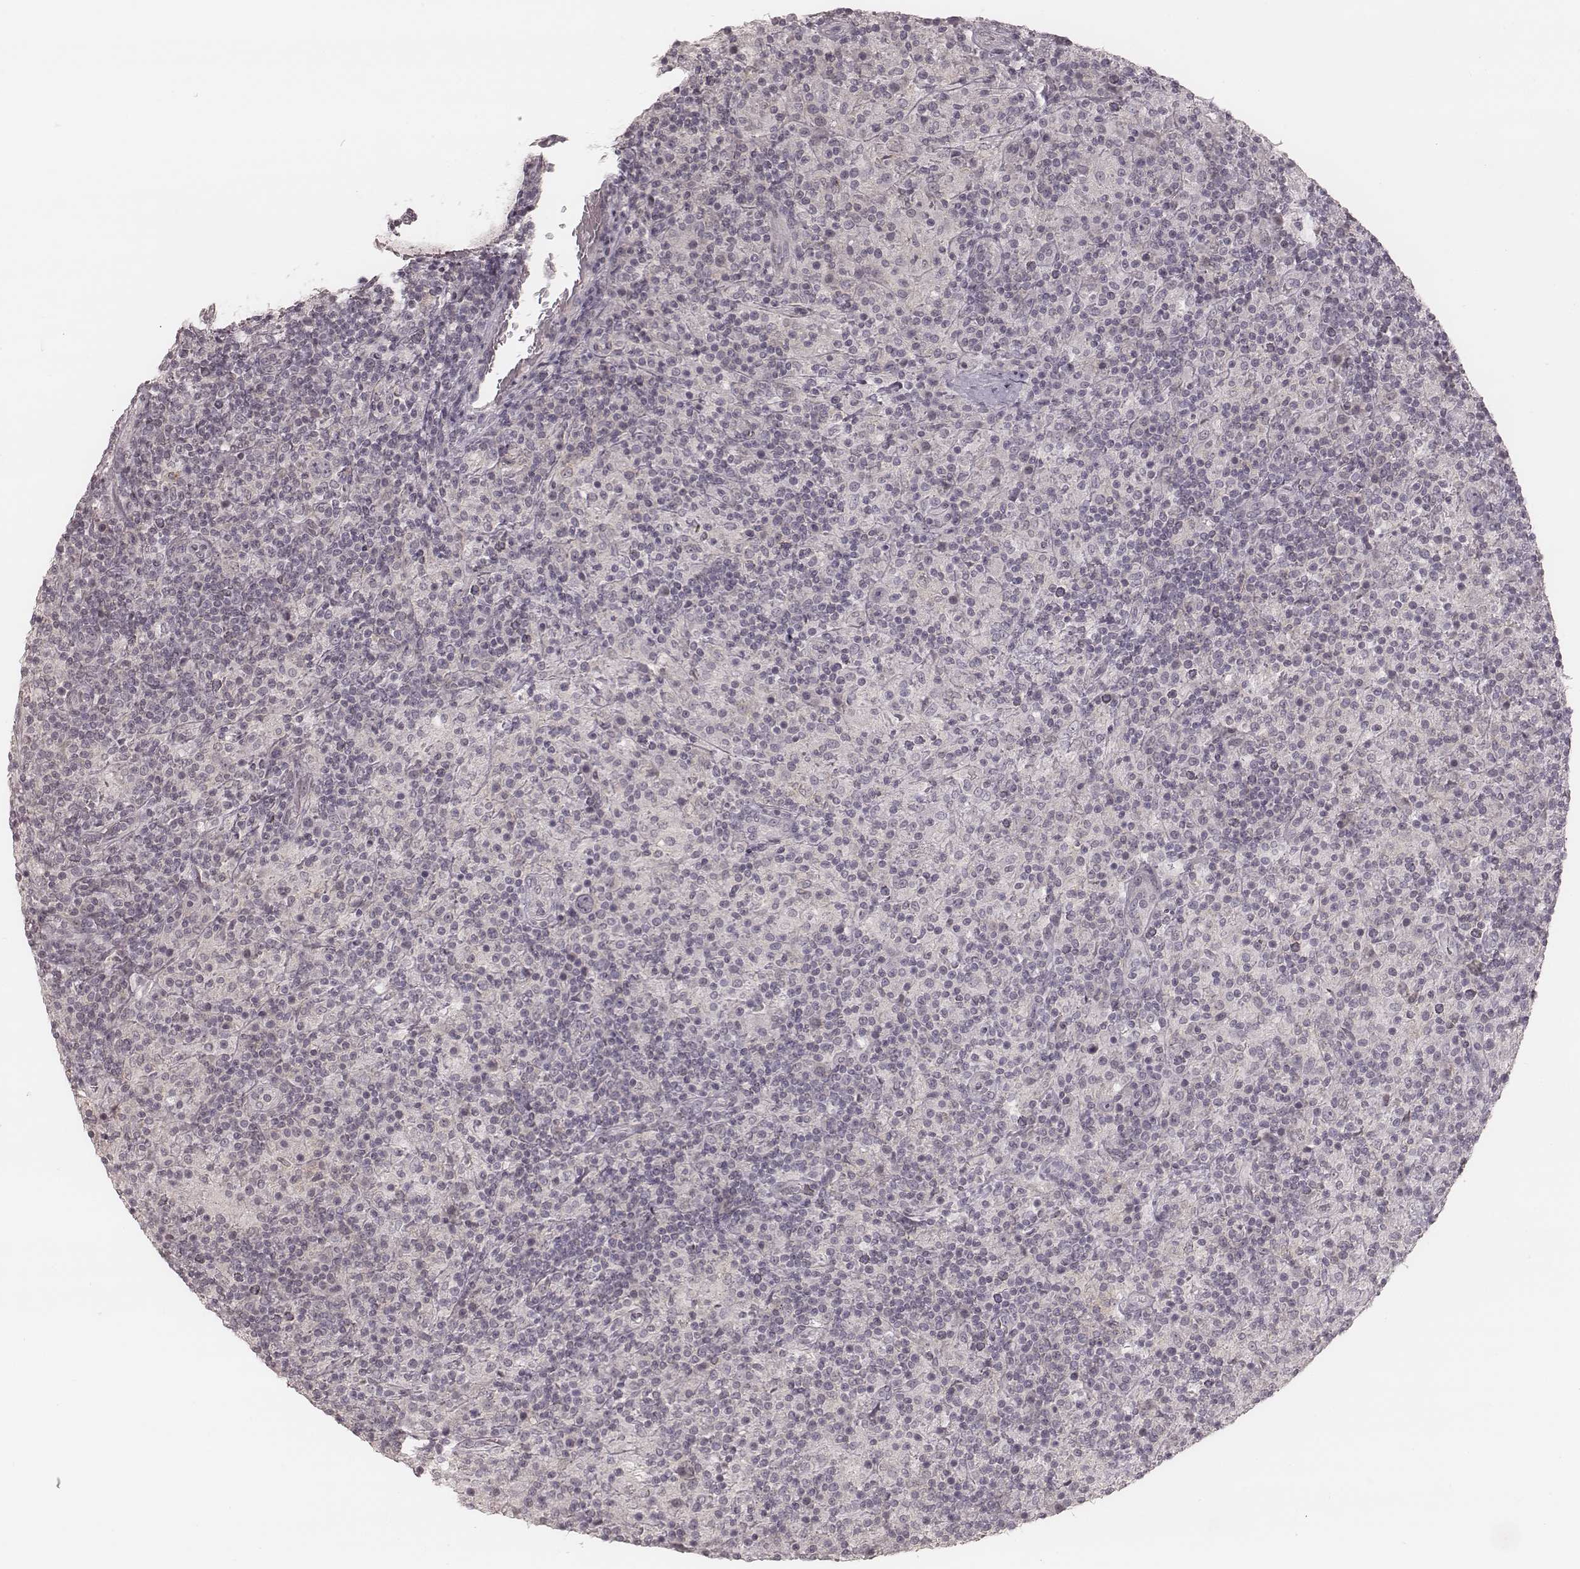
{"staining": {"intensity": "negative", "quantity": "none", "location": "none"}, "tissue": "lymphoma", "cell_type": "Tumor cells", "image_type": "cancer", "snomed": [{"axis": "morphology", "description": "Hodgkin's disease, NOS"}, {"axis": "topography", "description": "Lymph node"}], "caption": "There is no significant positivity in tumor cells of Hodgkin's disease.", "gene": "ACACB", "patient": {"sex": "male", "age": 70}}